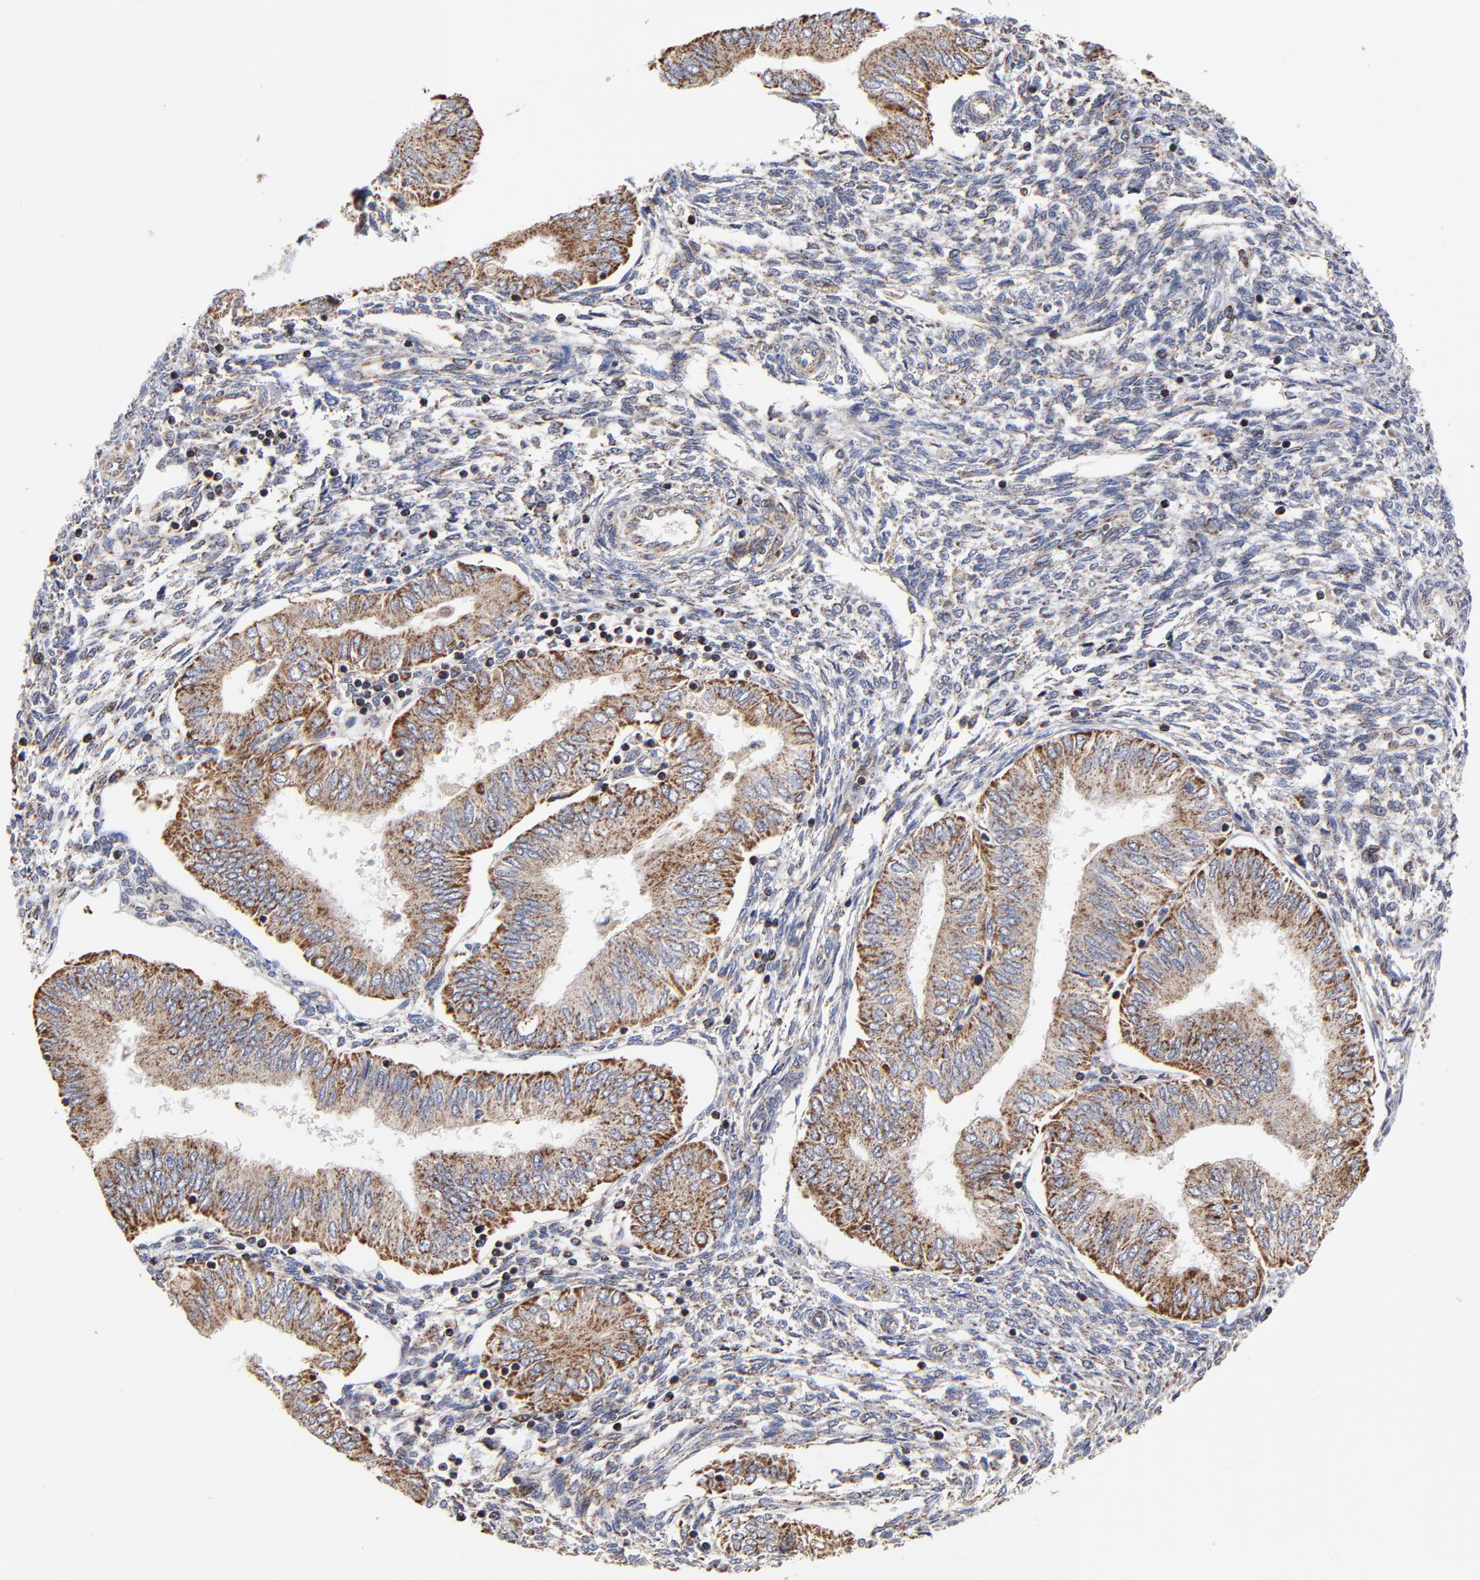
{"staining": {"intensity": "moderate", "quantity": ">75%", "location": "cytoplasmic/membranous"}, "tissue": "endometrial cancer", "cell_type": "Tumor cells", "image_type": "cancer", "snomed": [{"axis": "morphology", "description": "Adenocarcinoma, NOS"}, {"axis": "topography", "description": "Endometrium"}], "caption": "Tumor cells display moderate cytoplasmic/membranous positivity in approximately >75% of cells in endometrial cancer (adenocarcinoma).", "gene": "ZNF550", "patient": {"sex": "female", "age": 51}}